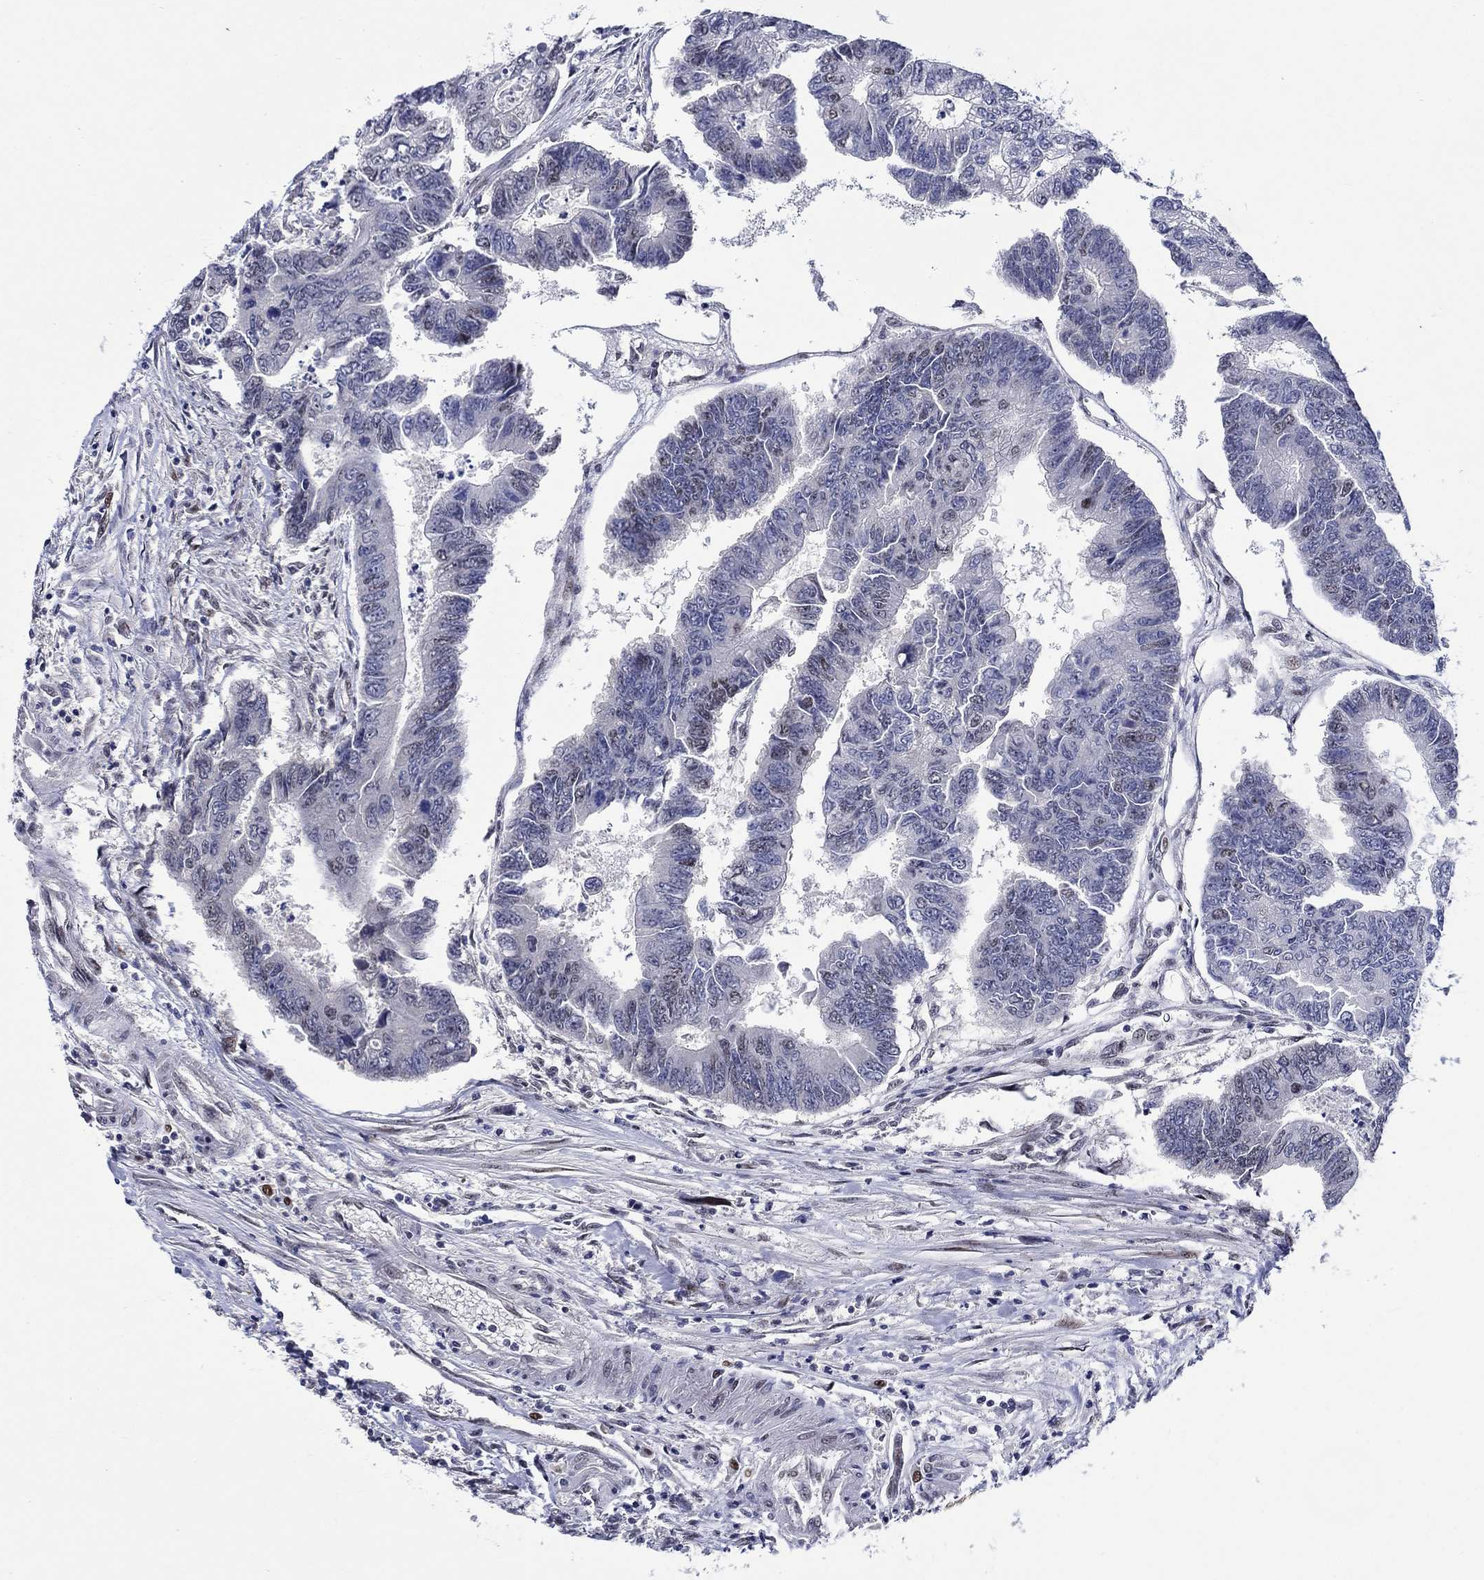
{"staining": {"intensity": "negative", "quantity": "none", "location": "none"}, "tissue": "colorectal cancer", "cell_type": "Tumor cells", "image_type": "cancer", "snomed": [{"axis": "morphology", "description": "Adenocarcinoma, NOS"}, {"axis": "topography", "description": "Colon"}], "caption": "IHC image of colorectal cancer (adenocarcinoma) stained for a protein (brown), which demonstrates no expression in tumor cells.", "gene": "GATA2", "patient": {"sex": "female", "age": 65}}